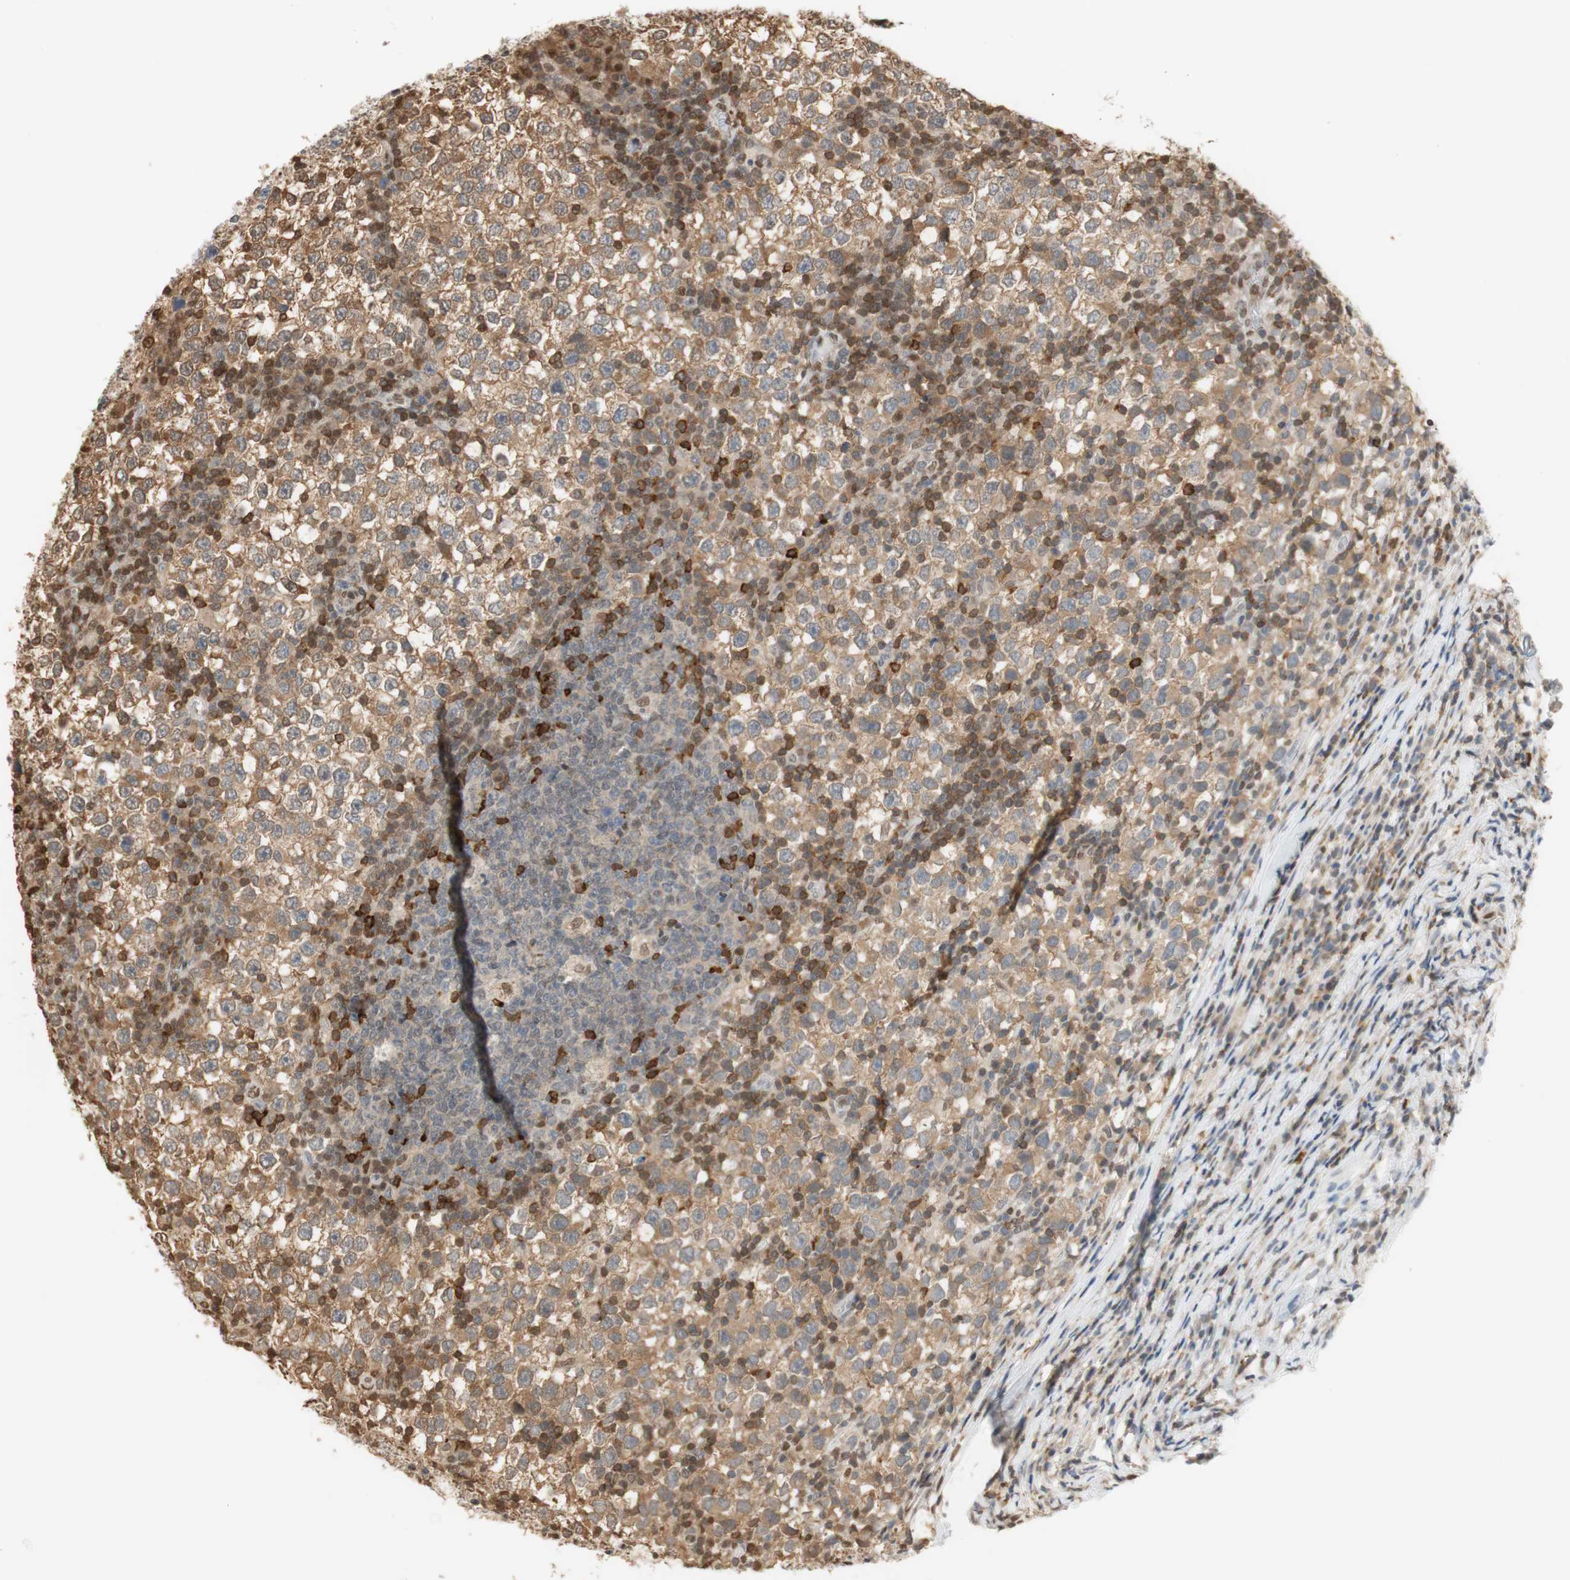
{"staining": {"intensity": "moderate", "quantity": ">75%", "location": "cytoplasmic/membranous"}, "tissue": "testis cancer", "cell_type": "Tumor cells", "image_type": "cancer", "snomed": [{"axis": "morphology", "description": "Seminoma, NOS"}, {"axis": "topography", "description": "Testis"}], "caption": "DAB (3,3'-diaminobenzidine) immunohistochemical staining of human testis cancer (seminoma) reveals moderate cytoplasmic/membranous protein staining in approximately >75% of tumor cells.", "gene": "NAP1L4", "patient": {"sex": "male", "age": 65}}